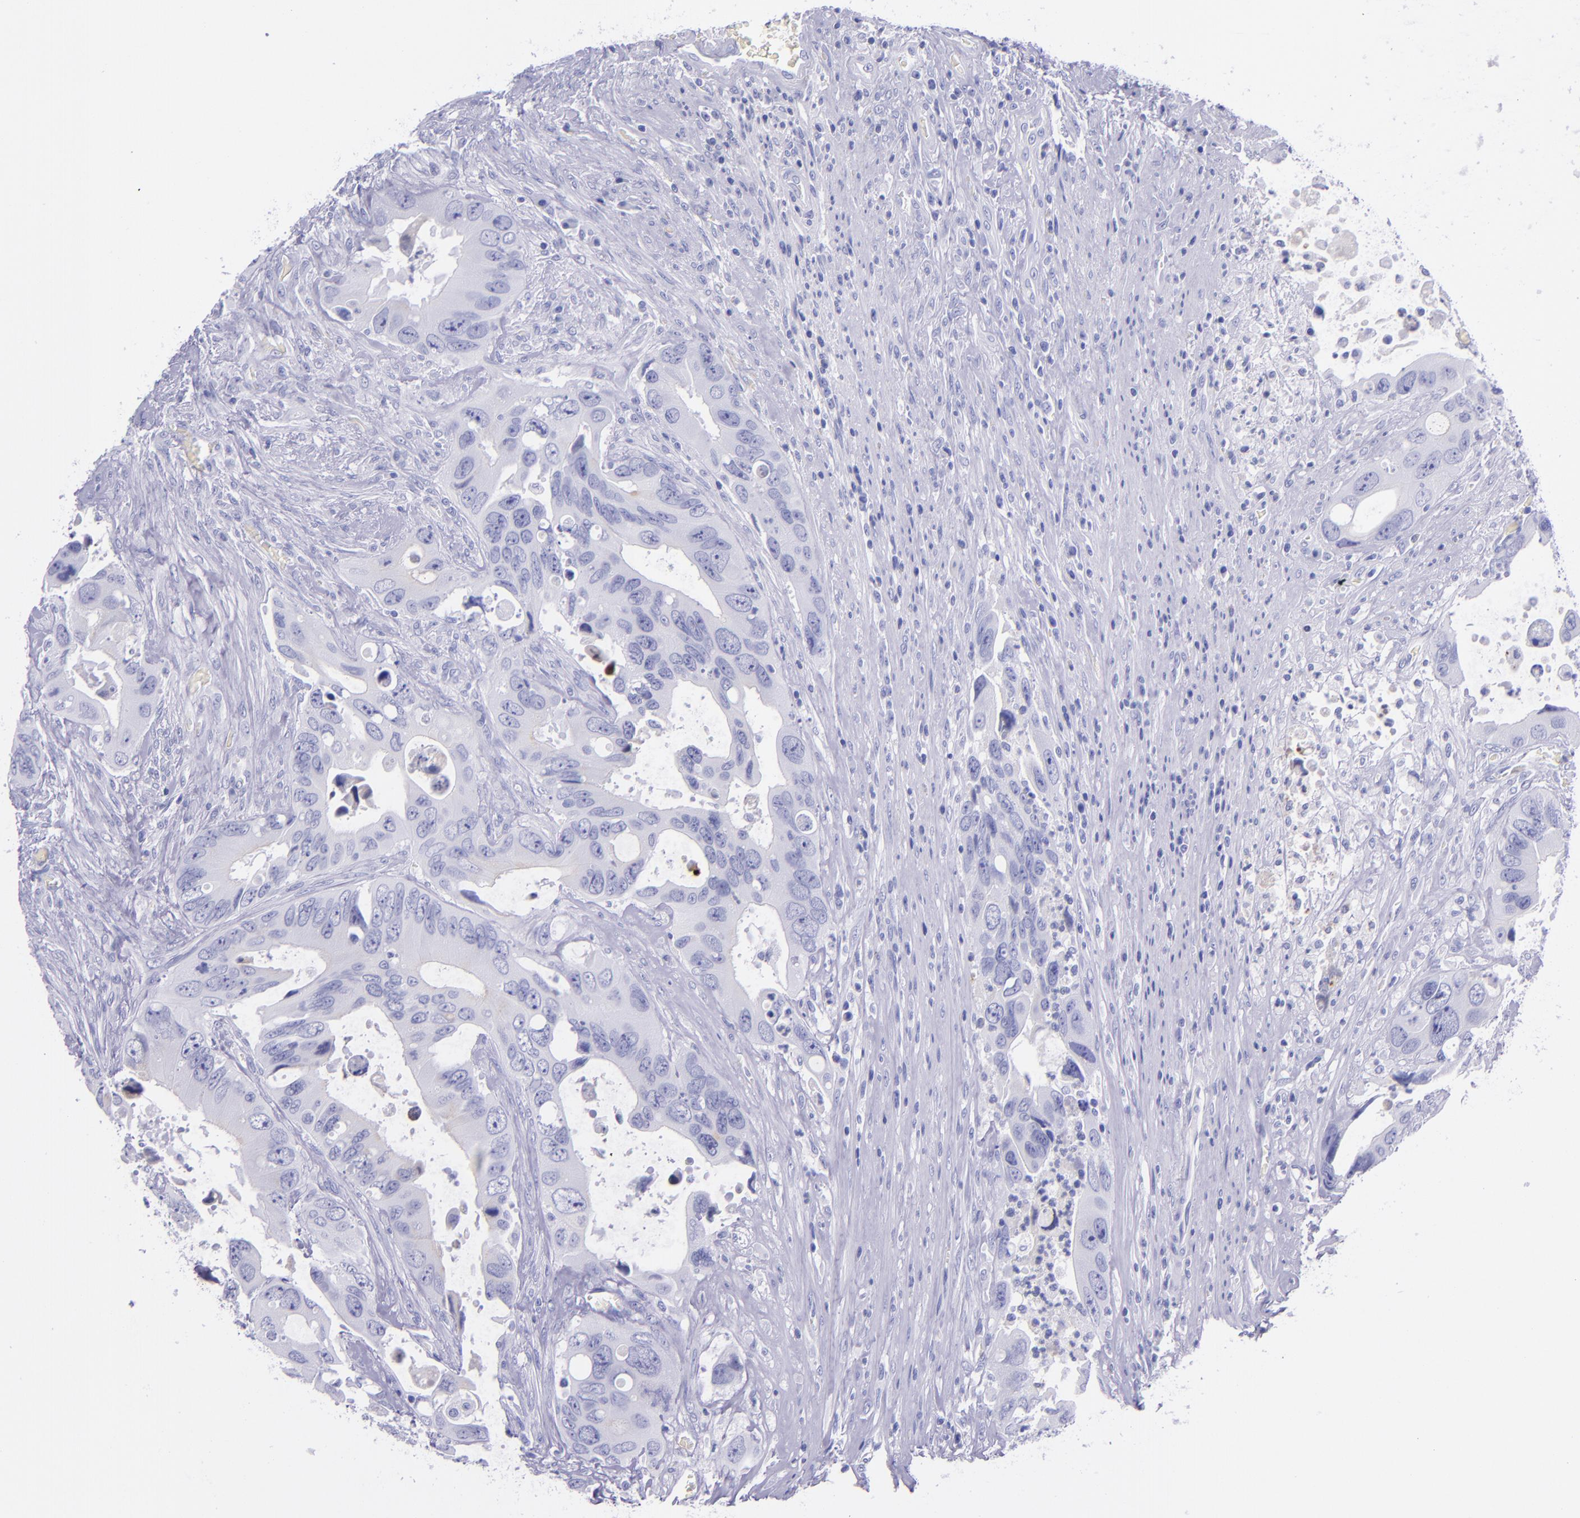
{"staining": {"intensity": "negative", "quantity": "none", "location": "none"}, "tissue": "colorectal cancer", "cell_type": "Tumor cells", "image_type": "cancer", "snomed": [{"axis": "morphology", "description": "Adenocarcinoma, NOS"}, {"axis": "topography", "description": "Rectum"}], "caption": "Immunohistochemistry micrograph of neoplastic tissue: human colorectal cancer (adenocarcinoma) stained with DAB shows no significant protein staining in tumor cells.", "gene": "SLPI", "patient": {"sex": "male", "age": 70}}